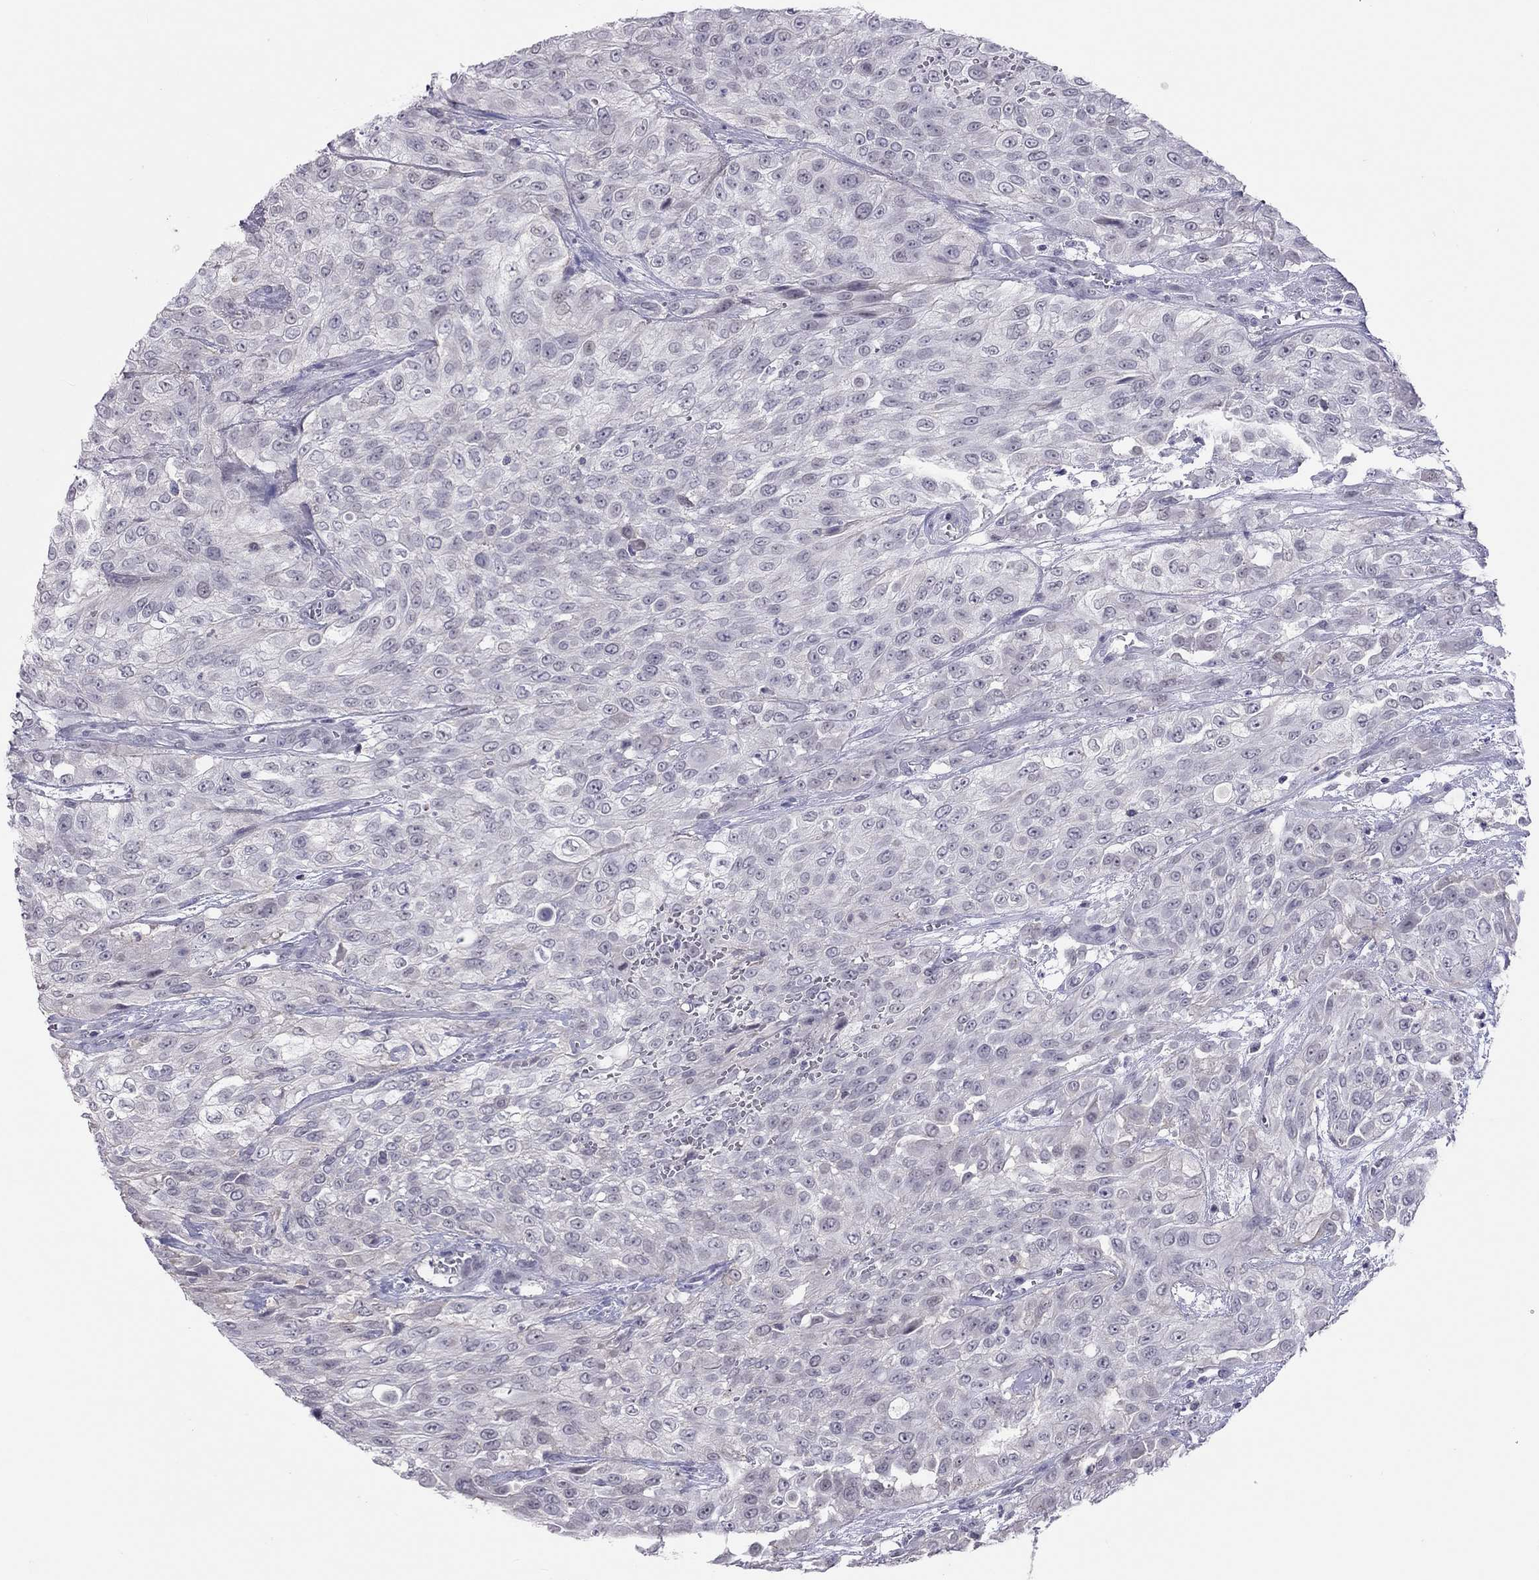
{"staining": {"intensity": "negative", "quantity": "none", "location": "none"}, "tissue": "urothelial cancer", "cell_type": "Tumor cells", "image_type": "cancer", "snomed": [{"axis": "morphology", "description": "Urothelial carcinoma, High grade"}, {"axis": "topography", "description": "Urinary bladder"}], "caption": "The image demonstrates no significant positivity in tumor cells of urothelial carcinoma (high-grade).", "gene": "JHY", "patient": {"sex": "male", "age": 57}}